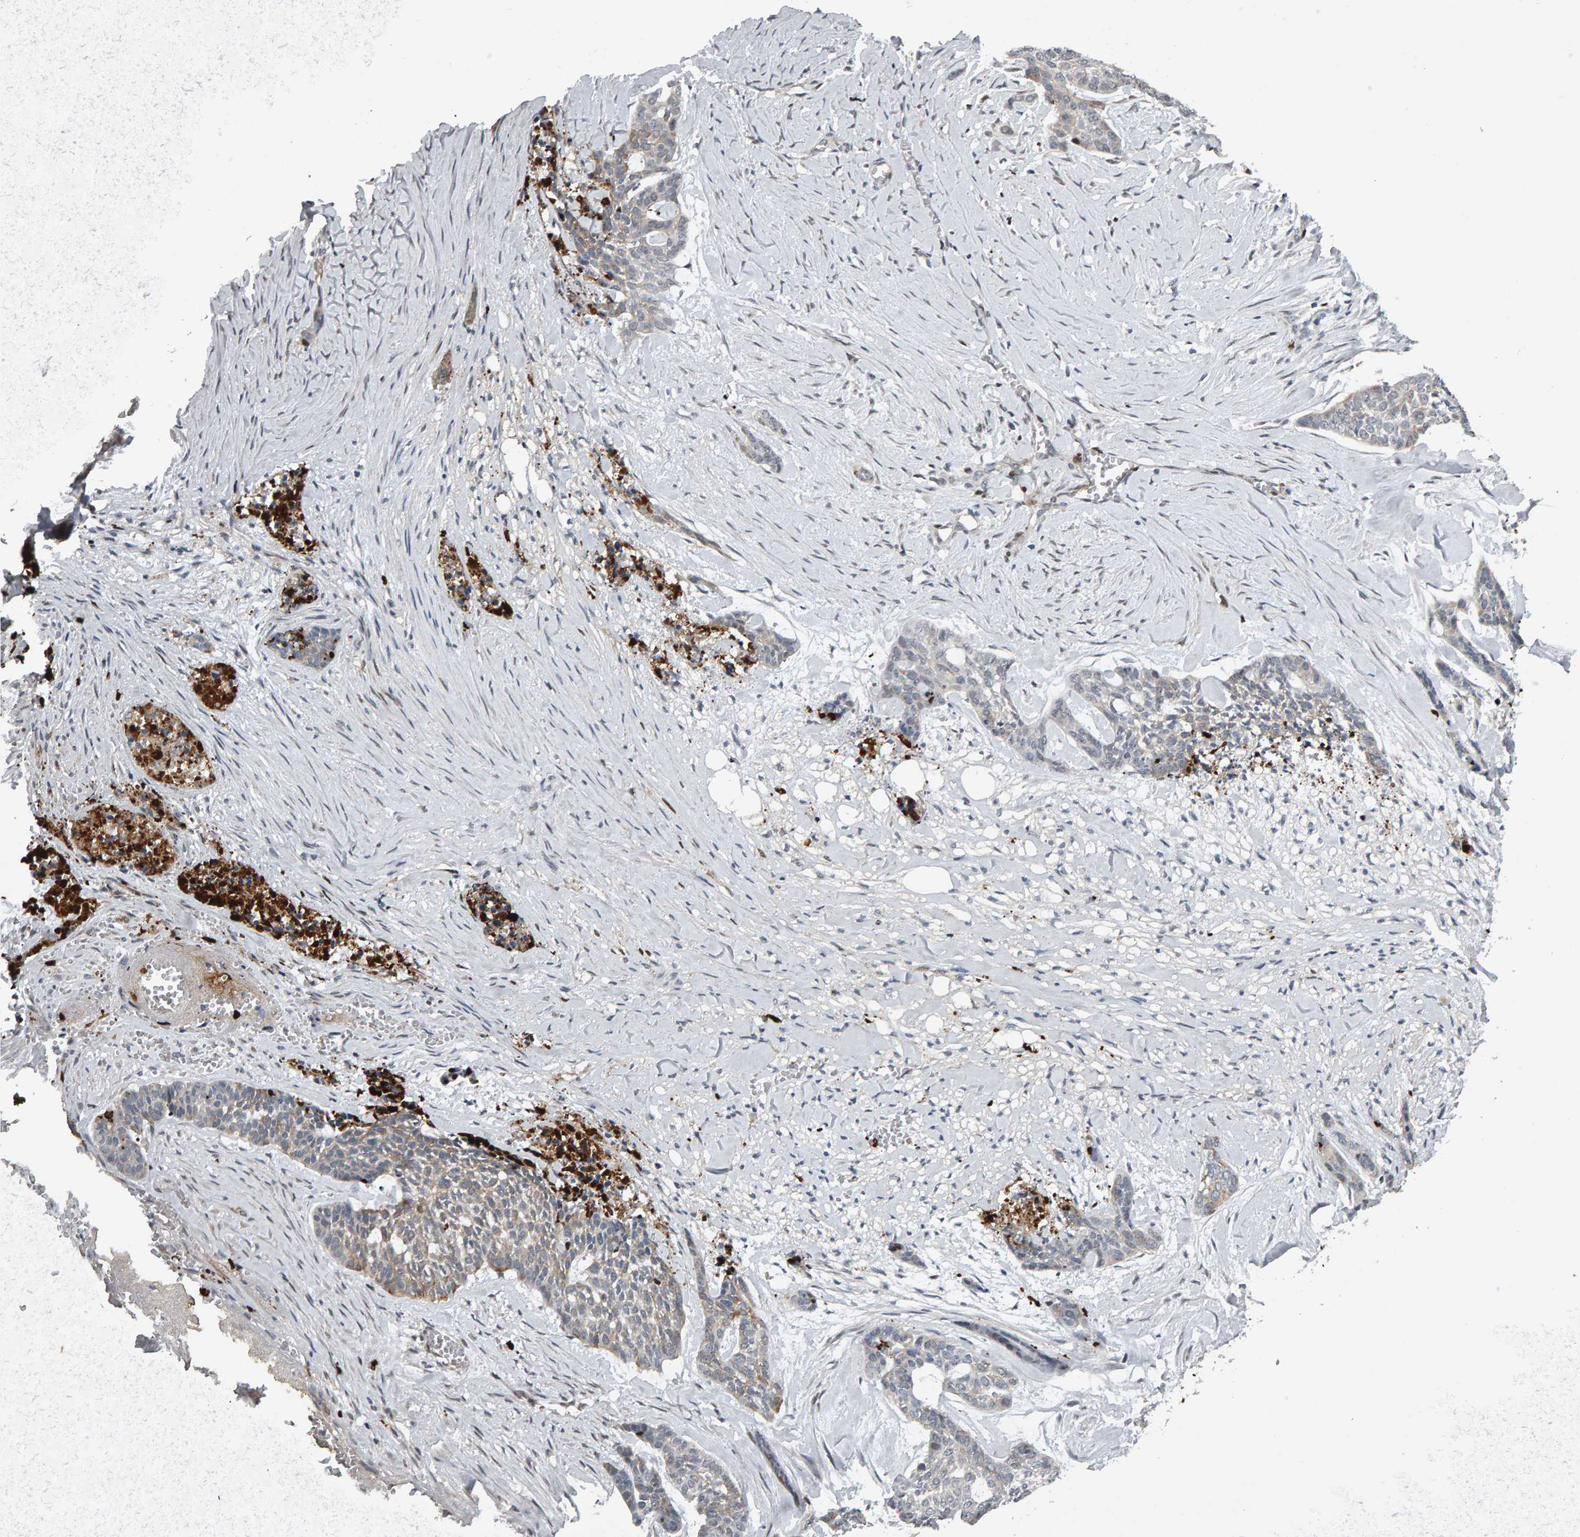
{"staining": {"intensity": "moderate", "quantity": "<25%", "location": "cytoplasmic/membranous"}, "tissue": "skin cancer", "cell_type": "Tumor cells", "image_type": "cancer", "snomed": [{"axis": "morphology", "description": "Basal cell carcinoma"}, {"axis": "topography", "description": "Skin"}], "caption": "Immunohistochemical staining of skin cancer (basal cell carcinoma) exhibits low levels of moderate cytoplasmic/membranous staining in approximately <25% of tumor cells.", "gene": "IPO8", "patient": {"sex": "female", "age": 64}}